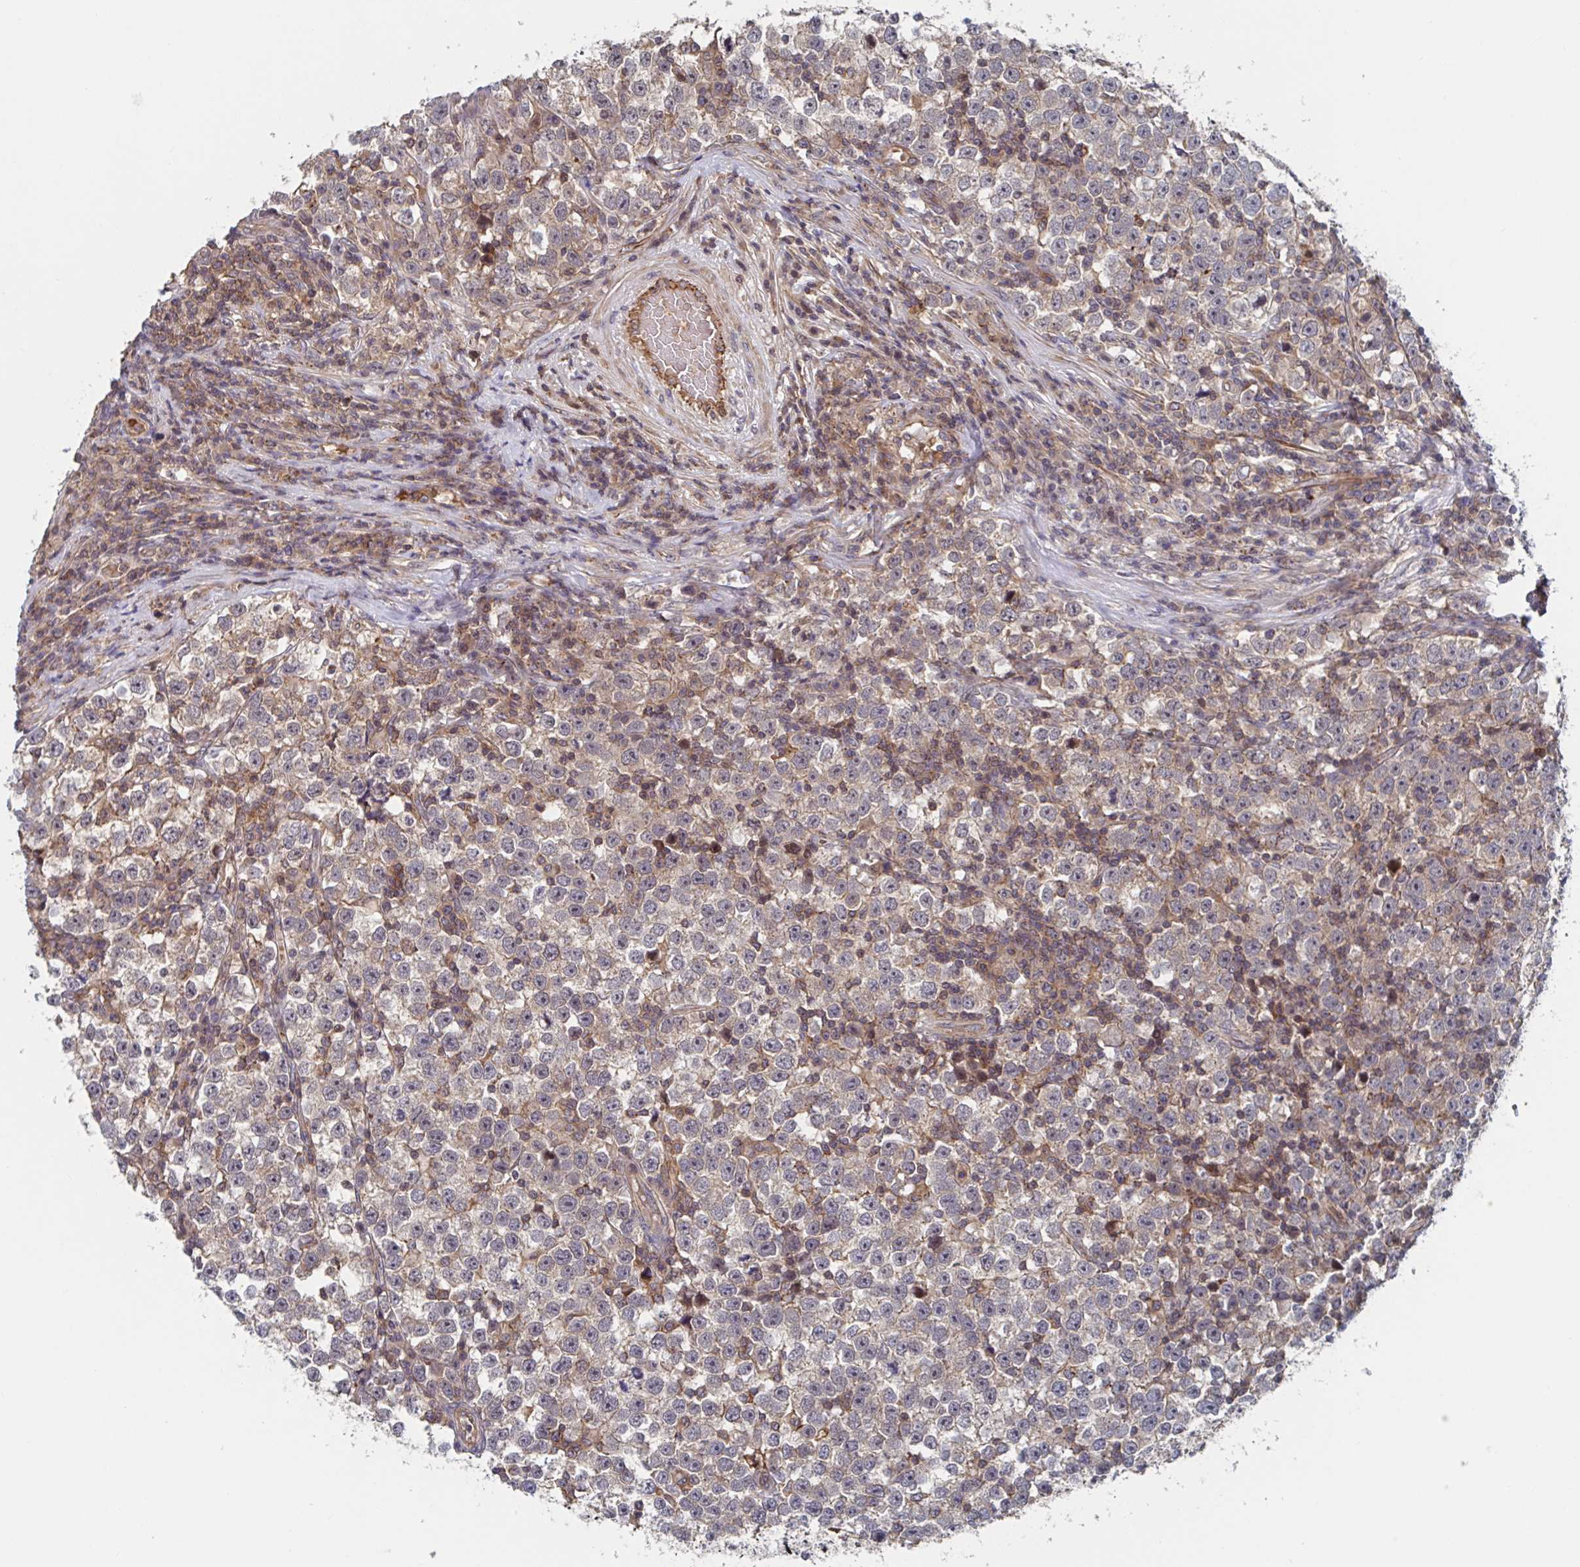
{"staining": {"intensity": "weak", "quantity": "<25%", "location": "cytoplasmic/membranous"}, "tissue": "testis cancer", "cell_type": "Tumor cells", "image_type": "cancer", "snomed": [{"axis": "morphology", "description": "Seminoma, NOS"}, {"axis": "topography", "description": "Testis"}], "caption": "There is no significant staining in tumor cells of testis cancer.", "gene": "DHRS12", "patient": {"sex": "male", "age": 43}}